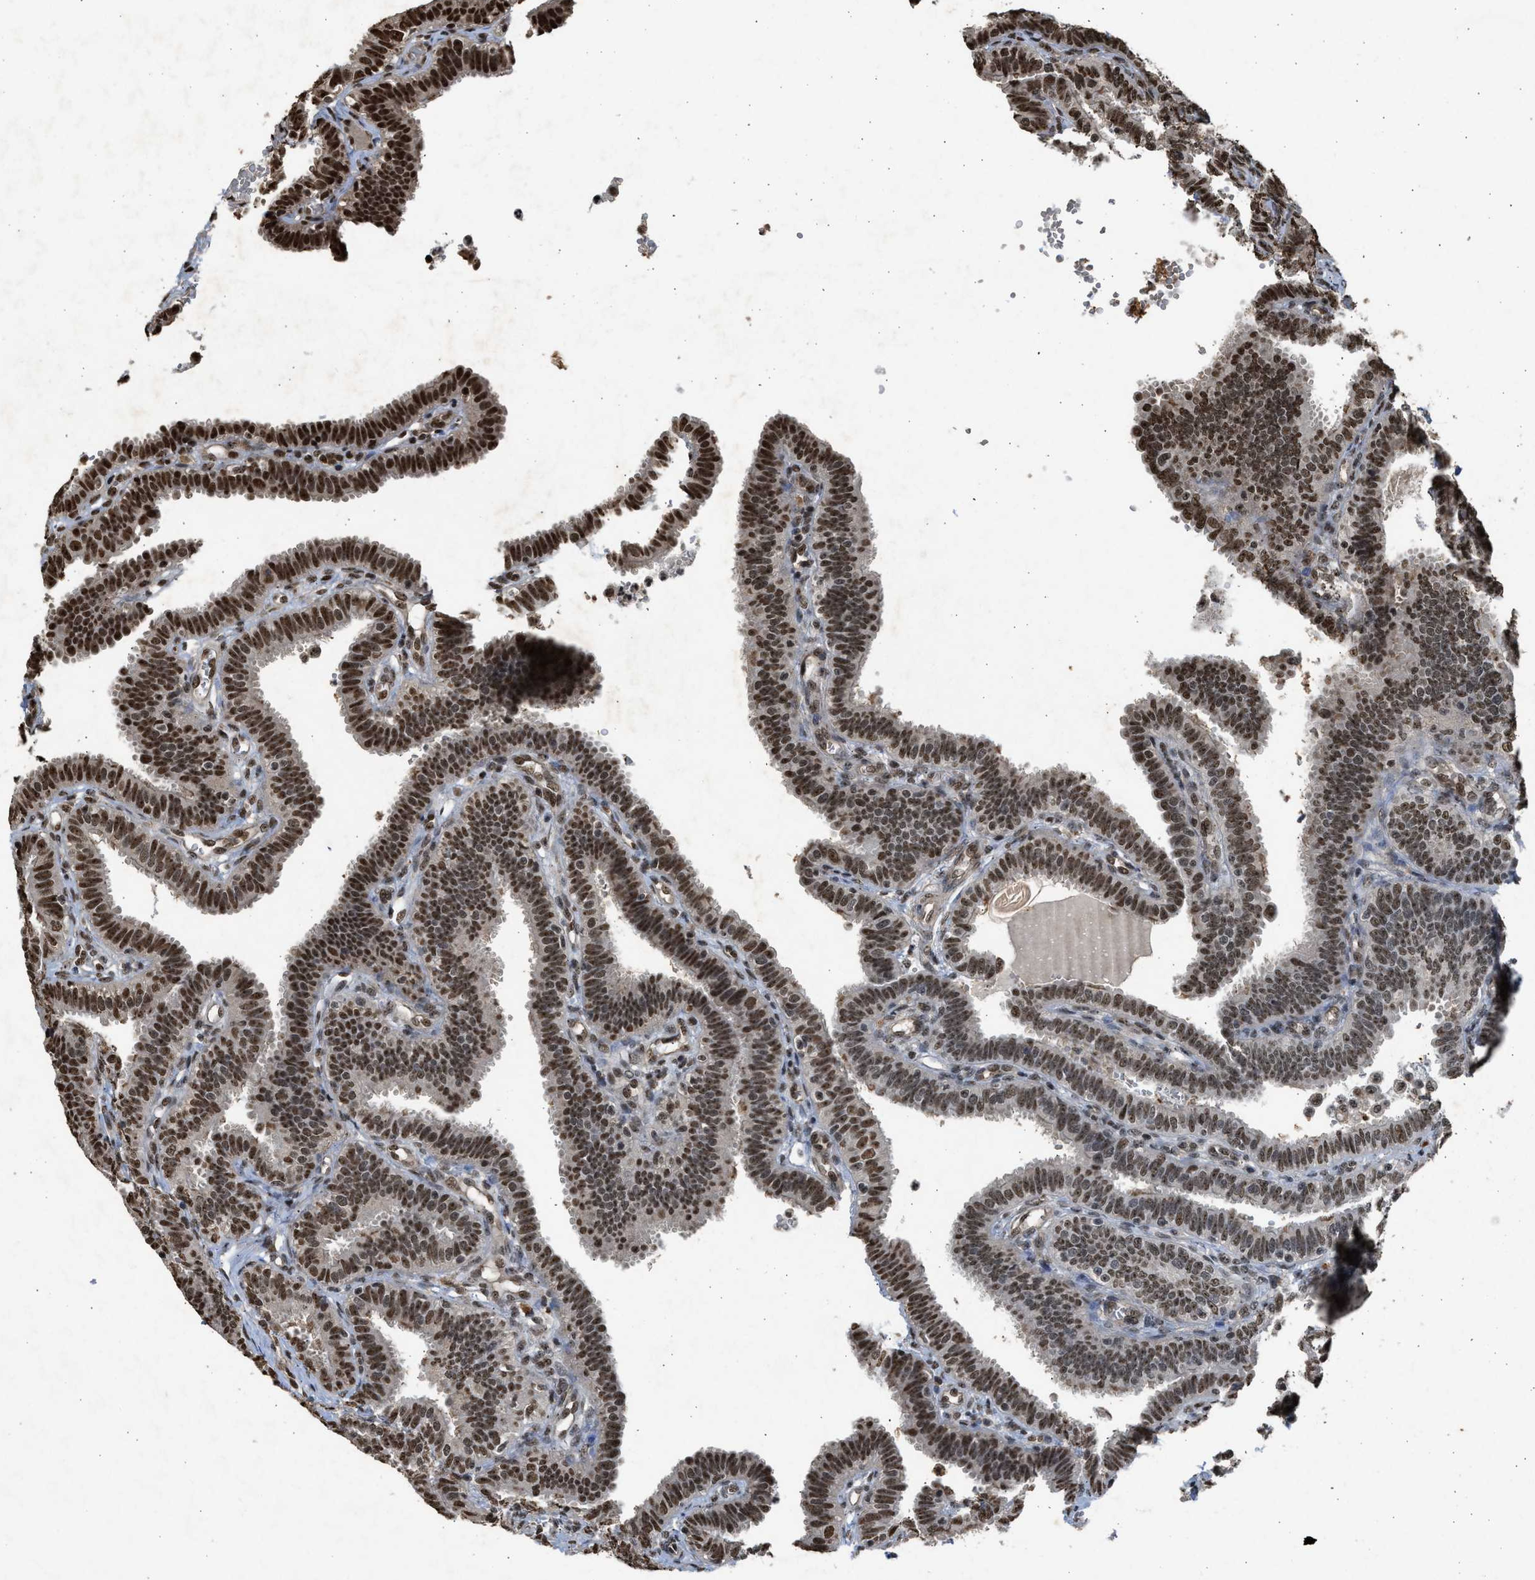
{"staining": {"intensity": "strong", "quantity": ">75%", "location": "nuclear"}, "tissue": "fallopian tube", "cell_type": "Glandular cells", "image_type": "normal", "snomed": [{"axis": "morphology", "description": "Normal tissue, NOS"}, {"axis": "topography", "description": "Fallopian tube"}, {"axis": "topography", "description": "Placenta"}], "caption": "High-magnification brightfield microscopy of benign fallopian tube stained with DAB (3,3'-diaminobenzidine) (brown) and counterstained with hematoxylin (blue). glandular cells exhibit strong nuclear staining is appreciated in about>75% of cells.", "gene": "TFDP2", "patient": {"sex": "female", "age": 34}}